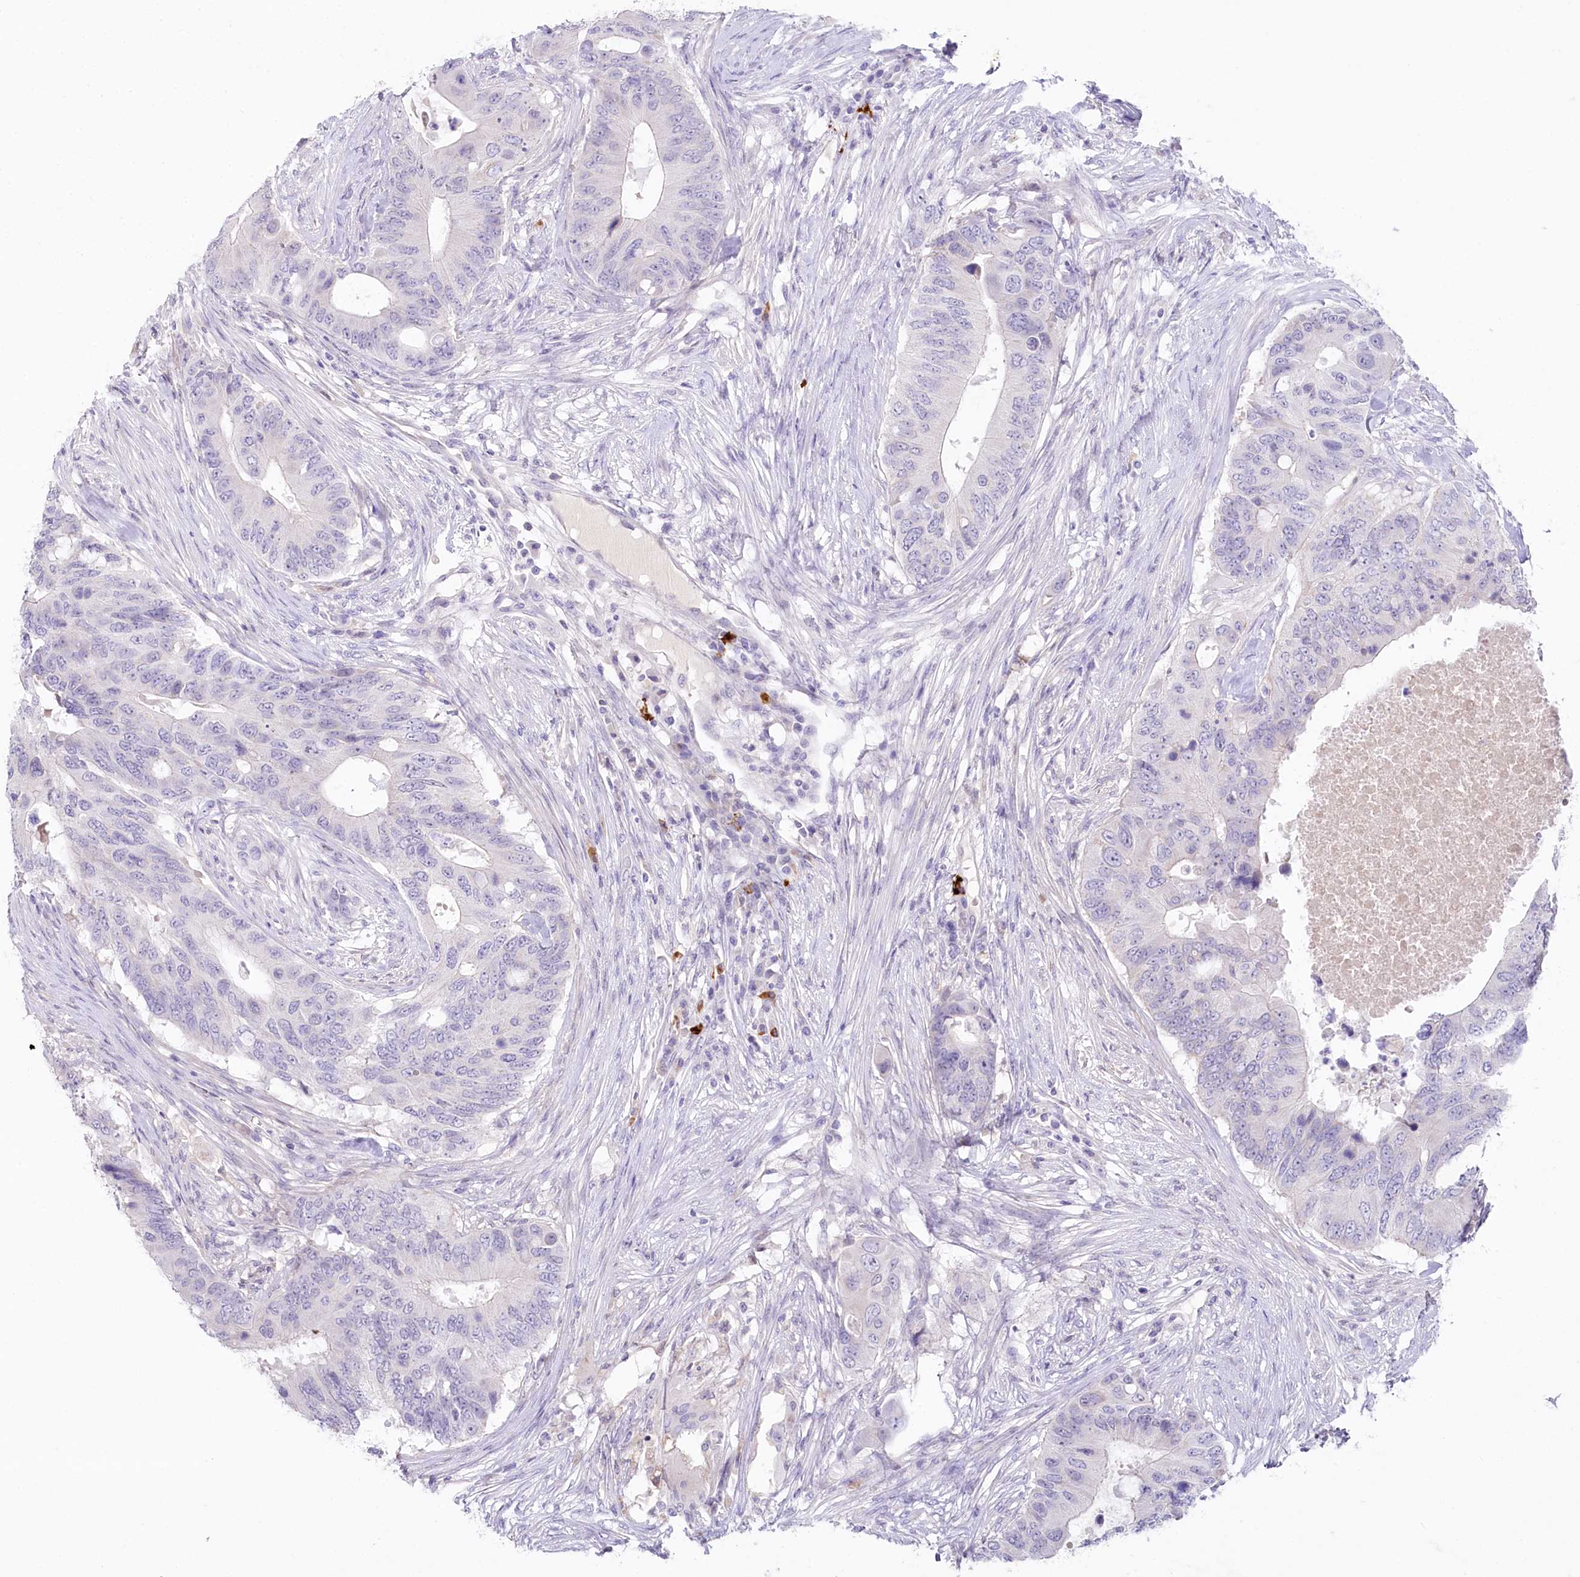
{"staining": {"intensity": "negative", "quantity": "none", "location": "none"}, "tissue": "colorectal cancer", "cell_type": "Tumor cells", "image_type": "cancer", "snomed": [{"axis": "morphology", "description": "Adenocarcinoma, NOS"}, {"axis": "topography", "description": "Colon"}], "caption": "This is an IHC photomicrograph of human colorectal cancer. There is no positivity in tumor cells.", "gene": "MYOZ1", "patient": {"sex": "male", "age": 71}}